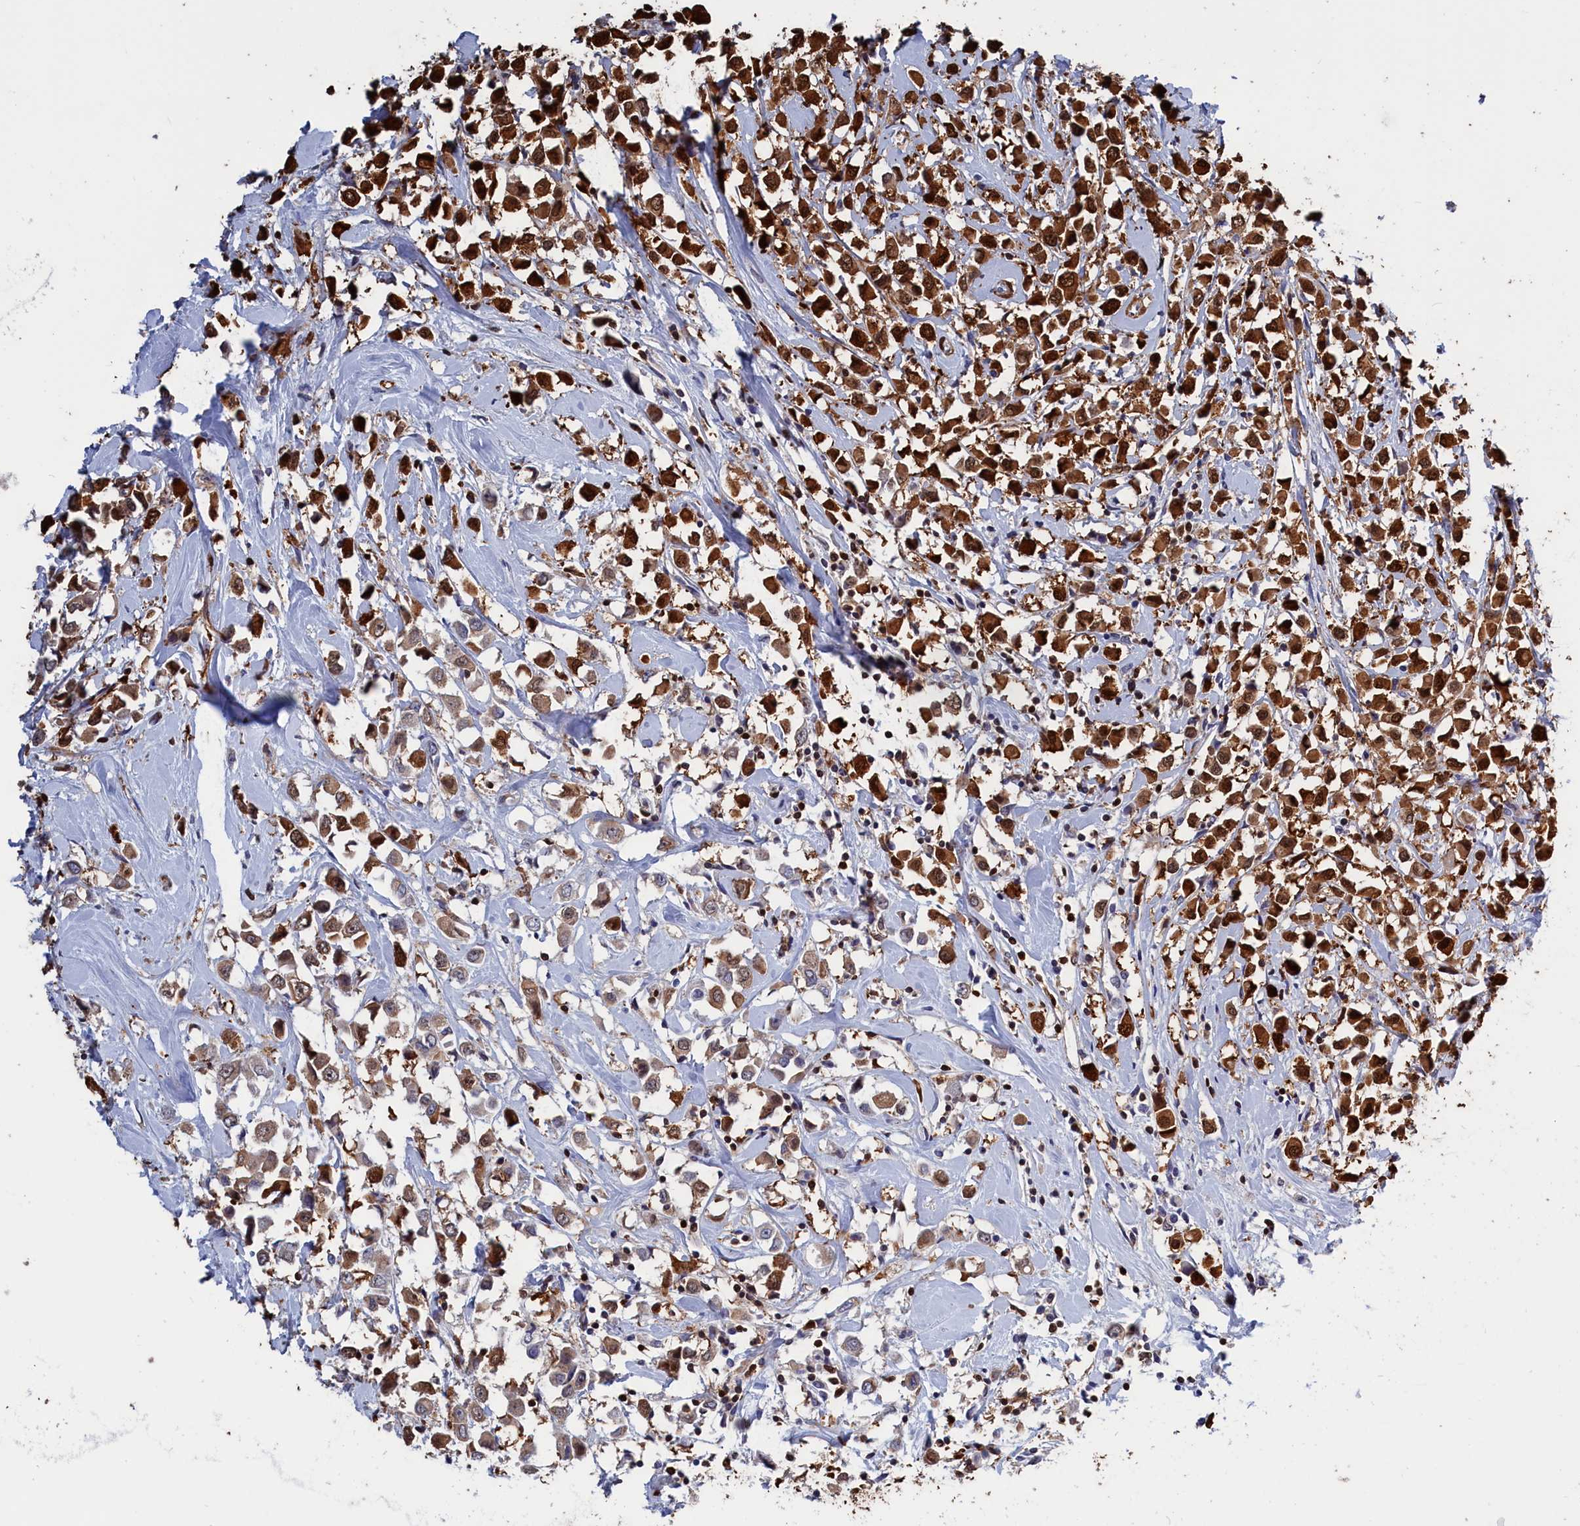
{"staining": {"intensity": "strong", "quantity": ">75%", "location": "cytoplasmic/membranous,nuclear"}, "tissue": "breast cancer", "cell_type": "Tumor cells", "image_type": "cancer", "snomed": [{"axis": "morphology", "description": "Duct carcinoma"}, {"axis": "topography", "description": "Breast"}], "caption": "Immunohistochemical staining of breast cancer exhibits strong cytoplasmic/membranous and nuclear protein expression in approximately >75% of tumor cells.", "gene": "CRIP1", "patient": {"sex": "female", "age": 61}}